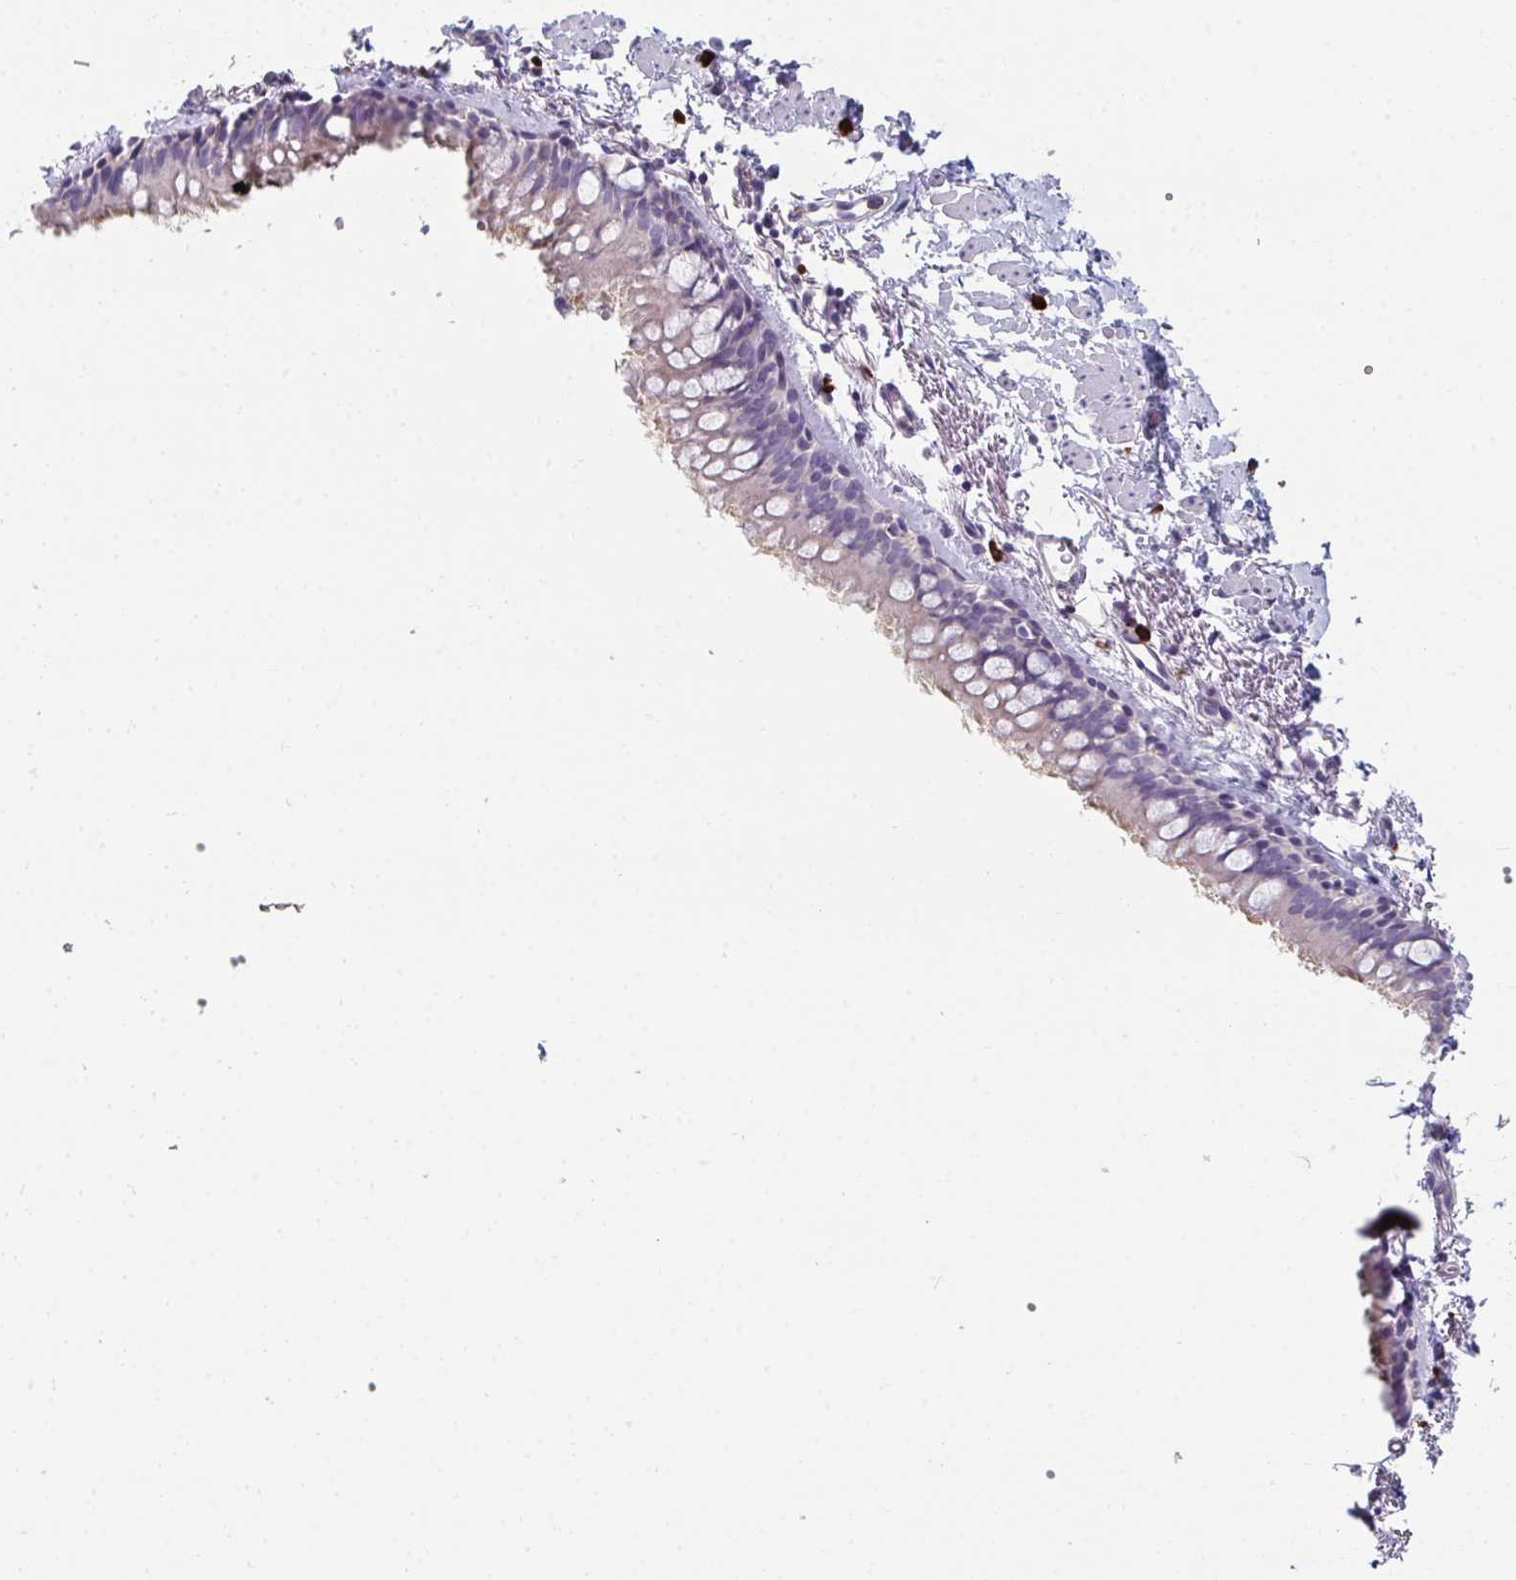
{"staining": {"intensity": "negative", "quantity": "none", "location": "none"}, "tissue": "bronchus", "cell_type": "Respiratory epithelial cells", "image_type": "normal", "snomed": [{"axis": "morphology", "description": "Normal tissue, NOS"}, {"axis": "topography", "description": "Bronchus"}], "caption": "DAB immunohistochemical staining of normal bronchus demonstrates no significant staining in respiratory epithelial cells. (DAB IHC visualized using brightfield microscopy, high magnification).", "gene": "EIF1AD", "patient": {"sex": "male", "age": 67}}